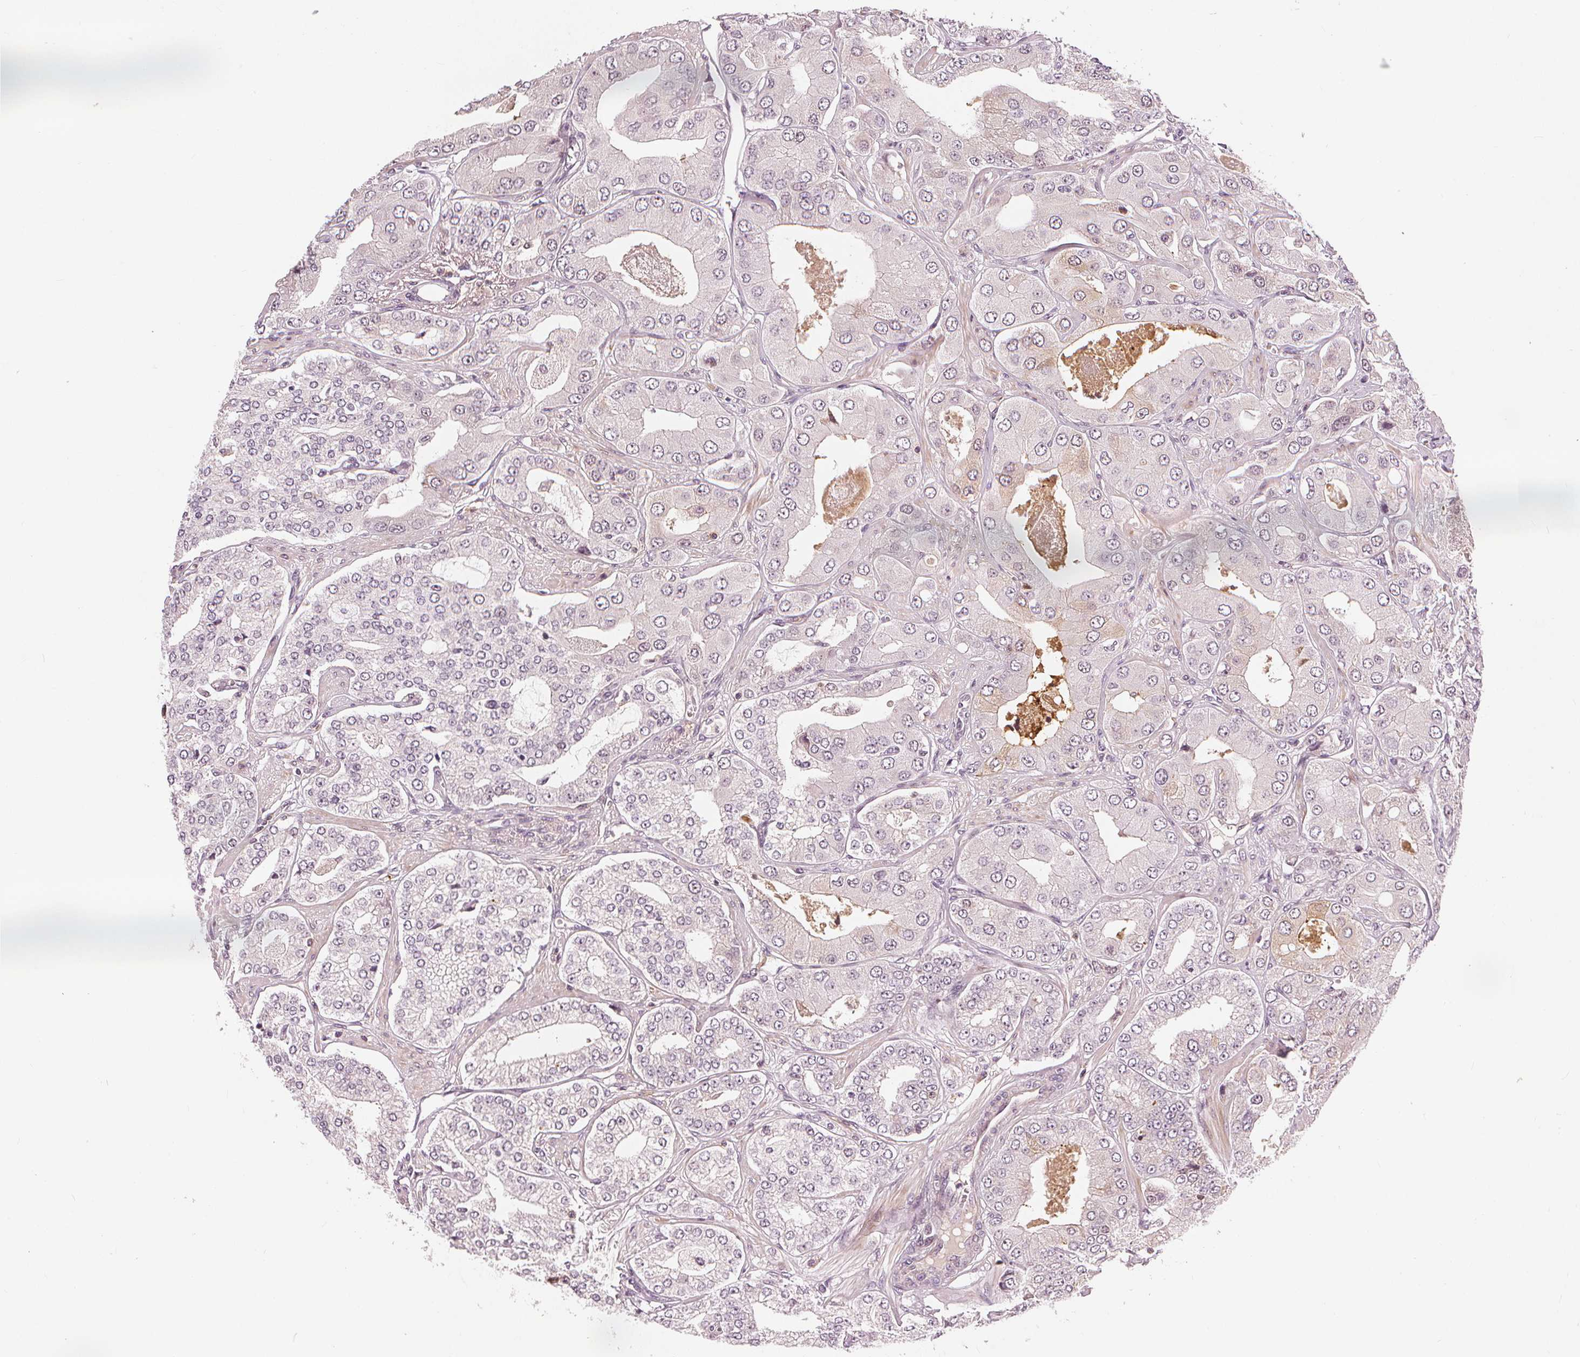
{"staining": {"intensity": "negative", "quantity": "none", "location": "none"}, "tissue": "prostate cancer", "cell_type": "Tumor cells", "image_type": "cancer", "snomed": [{"axis": "morphology", "description": "Adenocarcinoma, Low grade"}, {"axis": "topography", "description": "Prostate"}], "caption": "This is a micrograph of immunohistochemistry staining of adenocarcinoma (low-grade) (prostate), which shows no positivity in tumor cells.", "gene": "SLC34A1", "patient": {"sex": "male", "age": 60}}